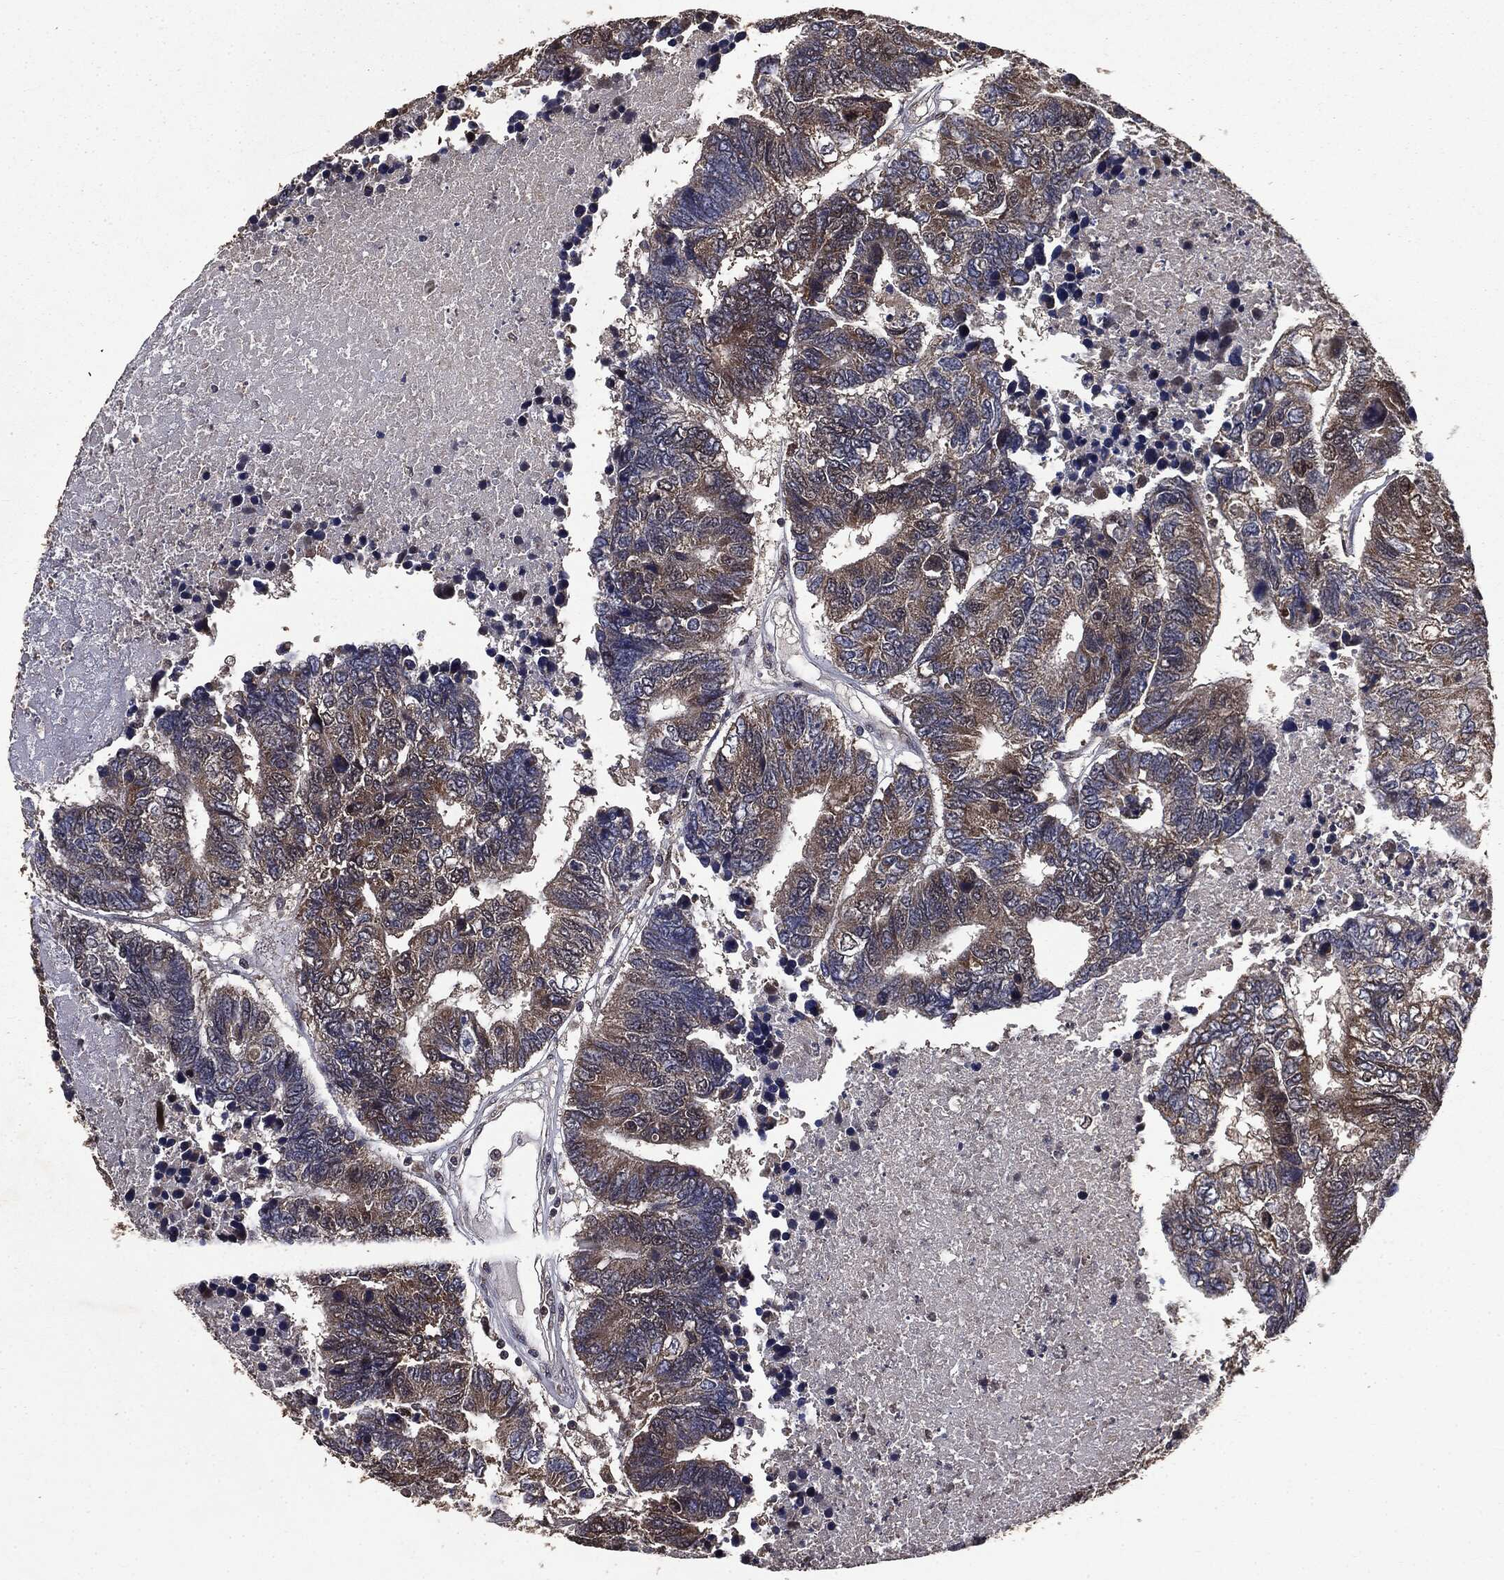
{"staining": {"intensity": "moderate", "quantity": "25%-75%", "location": "cytoplasmic/membranous"}, "tissue": "colorectal cancer", "cell_type": "Tumor cells", "image_type": "cancer", "snomed": [{"axis": "morphology", "description": "Adenocarcinoma, NOS"}, {"axis": "topography", "description": "Colon"}], "caption": "Colorectal cancer (adenocarcinoma) stained with a brown dye exhibits moderate cytoplasmic/membranous positive positivity in approximately 25%-75% of tumor cells.", "gene": "PPP6R2", "patient": {"sex": "female", "age": 48}}